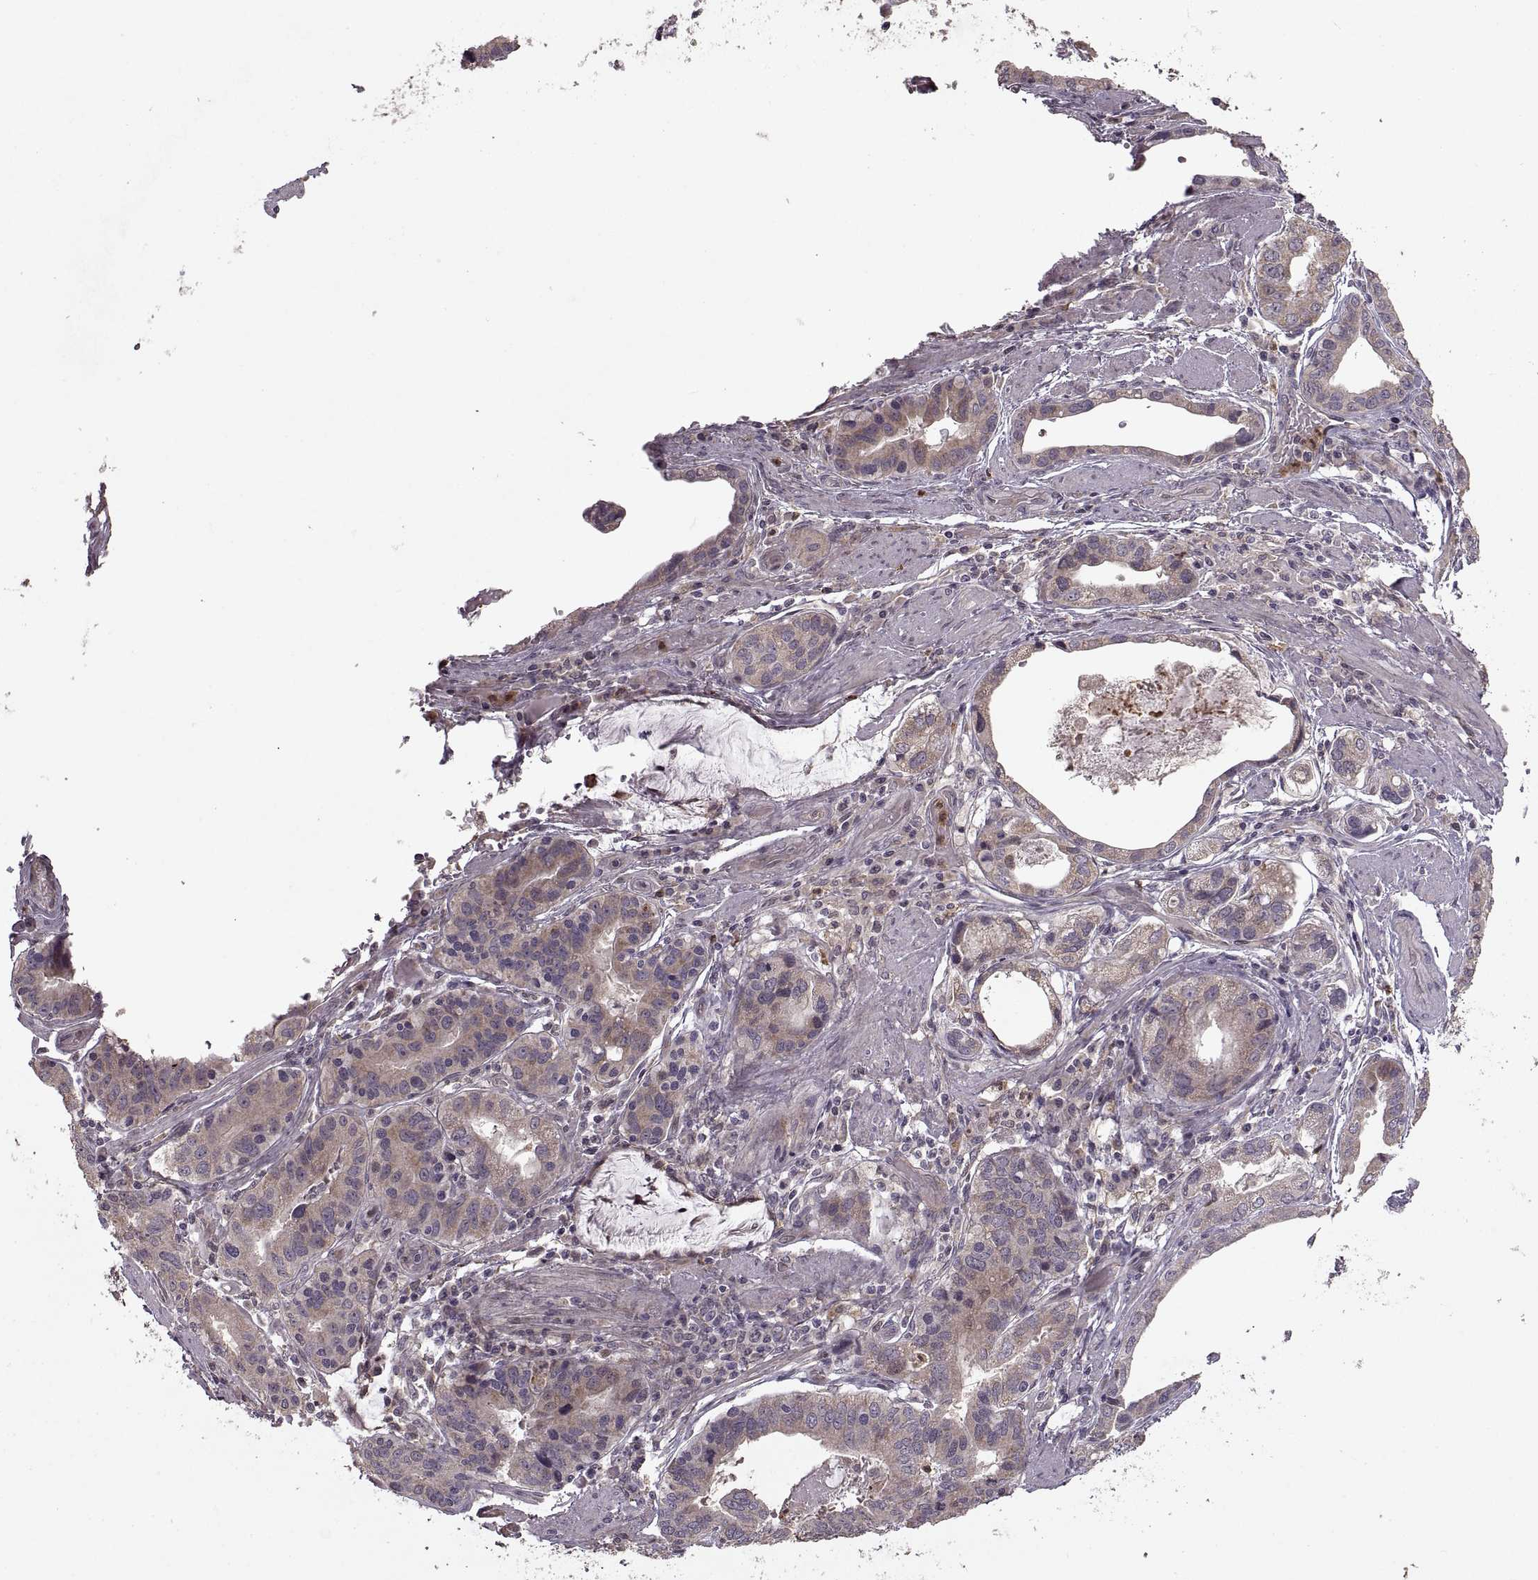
{"staining": {"intensity": "weak", "quantity": ">75%", "location": "cytoplasmic/membranous"}, "tissue": "stomach cancer", "cell_type": "Tumor cells", "image_type": "cancer", "snomed": [{"axis": "morphology", "description": "Adenocarcinoma, NOS"}, {"axis": "topography", "description": "Stomach, lower"}], "caption": "An immunohistochemistry (IHC) histopathology image of neoplastic tissue is shown. Protein staining in brown shows weak cytoplasmic/membranous positivity in stomach cancer (adenocarcinoma) within tumor cells. The protein is shown in brown color, while the nuclei are stained blue.", "gene": "PIERCE1", "patient": {"sex": "female", "age": 76}}